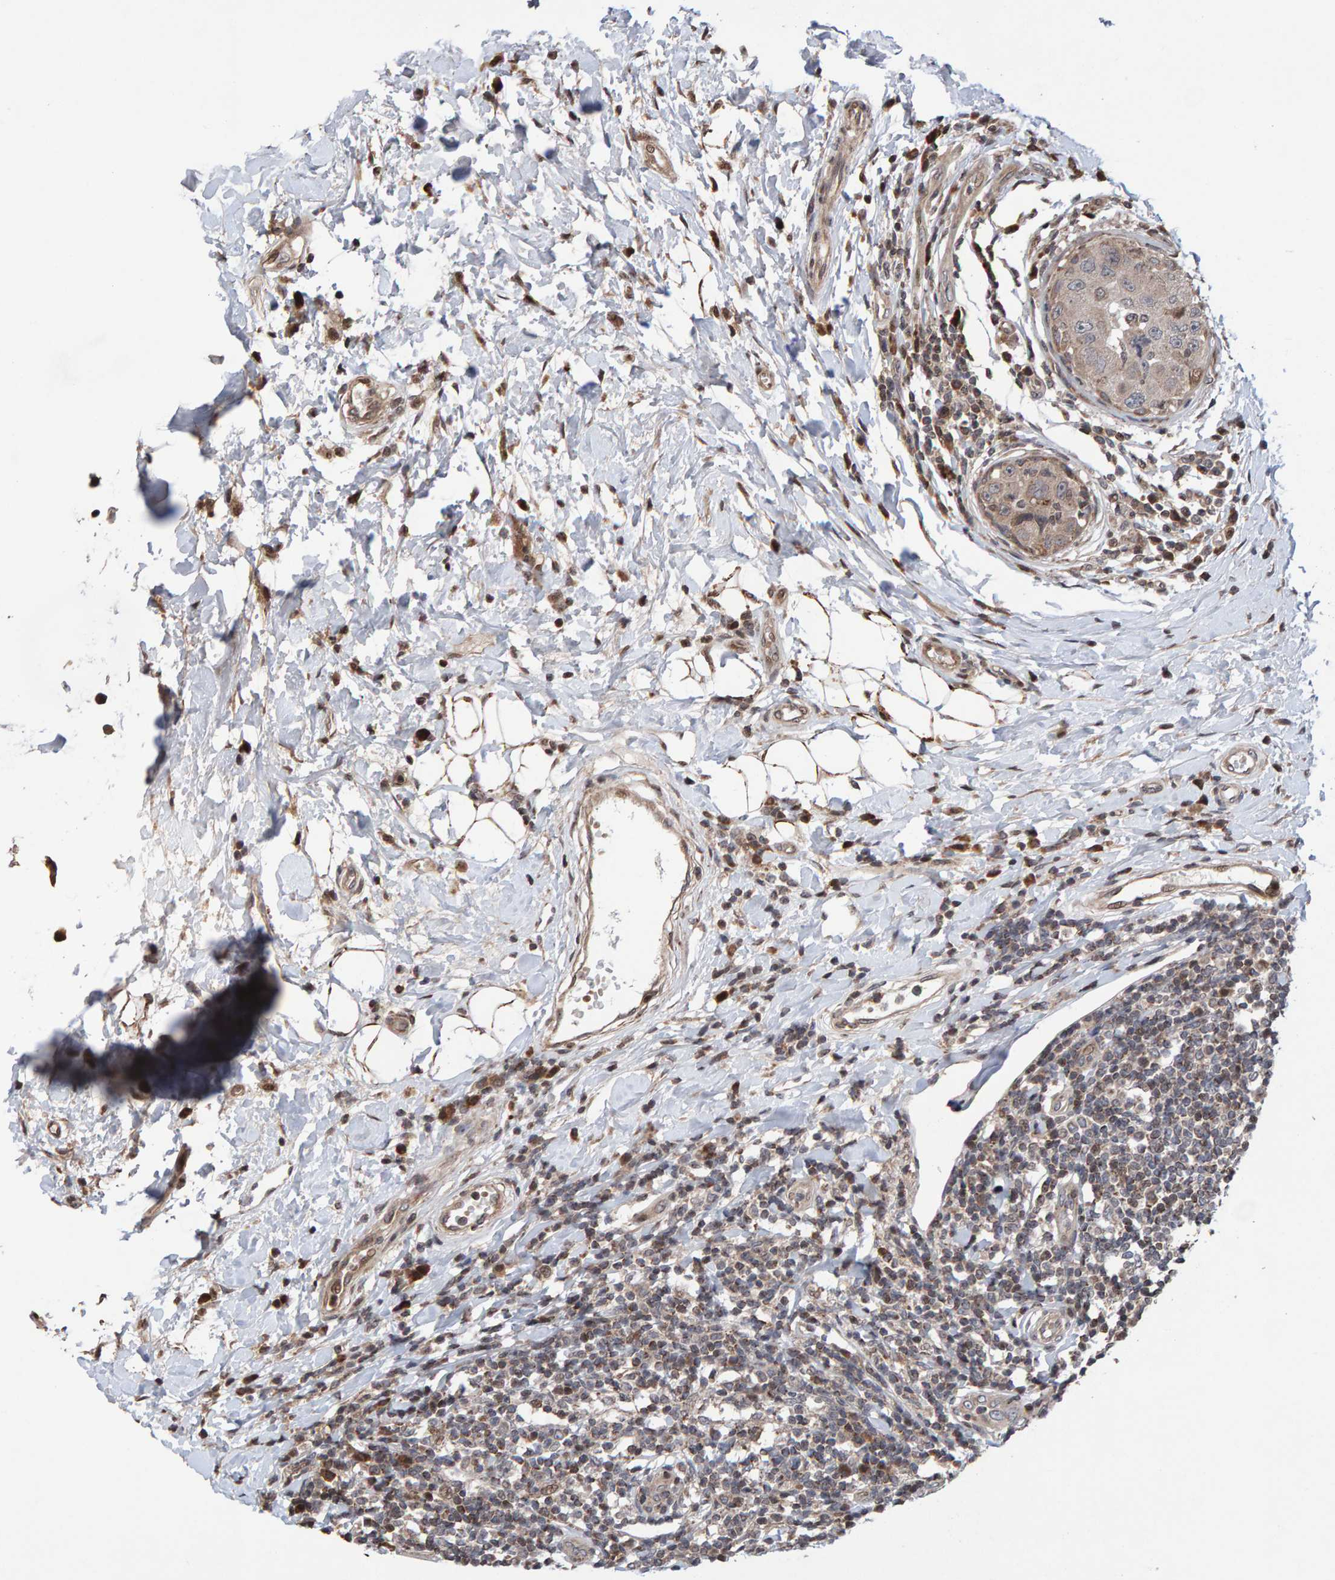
{"staining": {"intensity": "weak", "quantity": ">75%", "location": "cytoplasmic/membranous"}, "tissue": "breast cancer", "cell_type": "Tumor cells", "image_type": "cancer", "snomed": [{"axis": "morphology", "description": "Duct carcinoma"}, {"axis": "topography", "description": "Breast"}], "caption": "Protein staining of breast cancer (invasive ductal carcinoma) tissue shows weak cytoplasmic/membranous expression in about >75% of tumor cells. The staining was performed using DAB (3,3'-diaminobenzidine) to visualize the protein expression in brown, while the nuclei were stained in blue with hematoxylin (Magnification: 20x).", "gene": "PECR", "patient": {"sex": "female", "age": 27}}